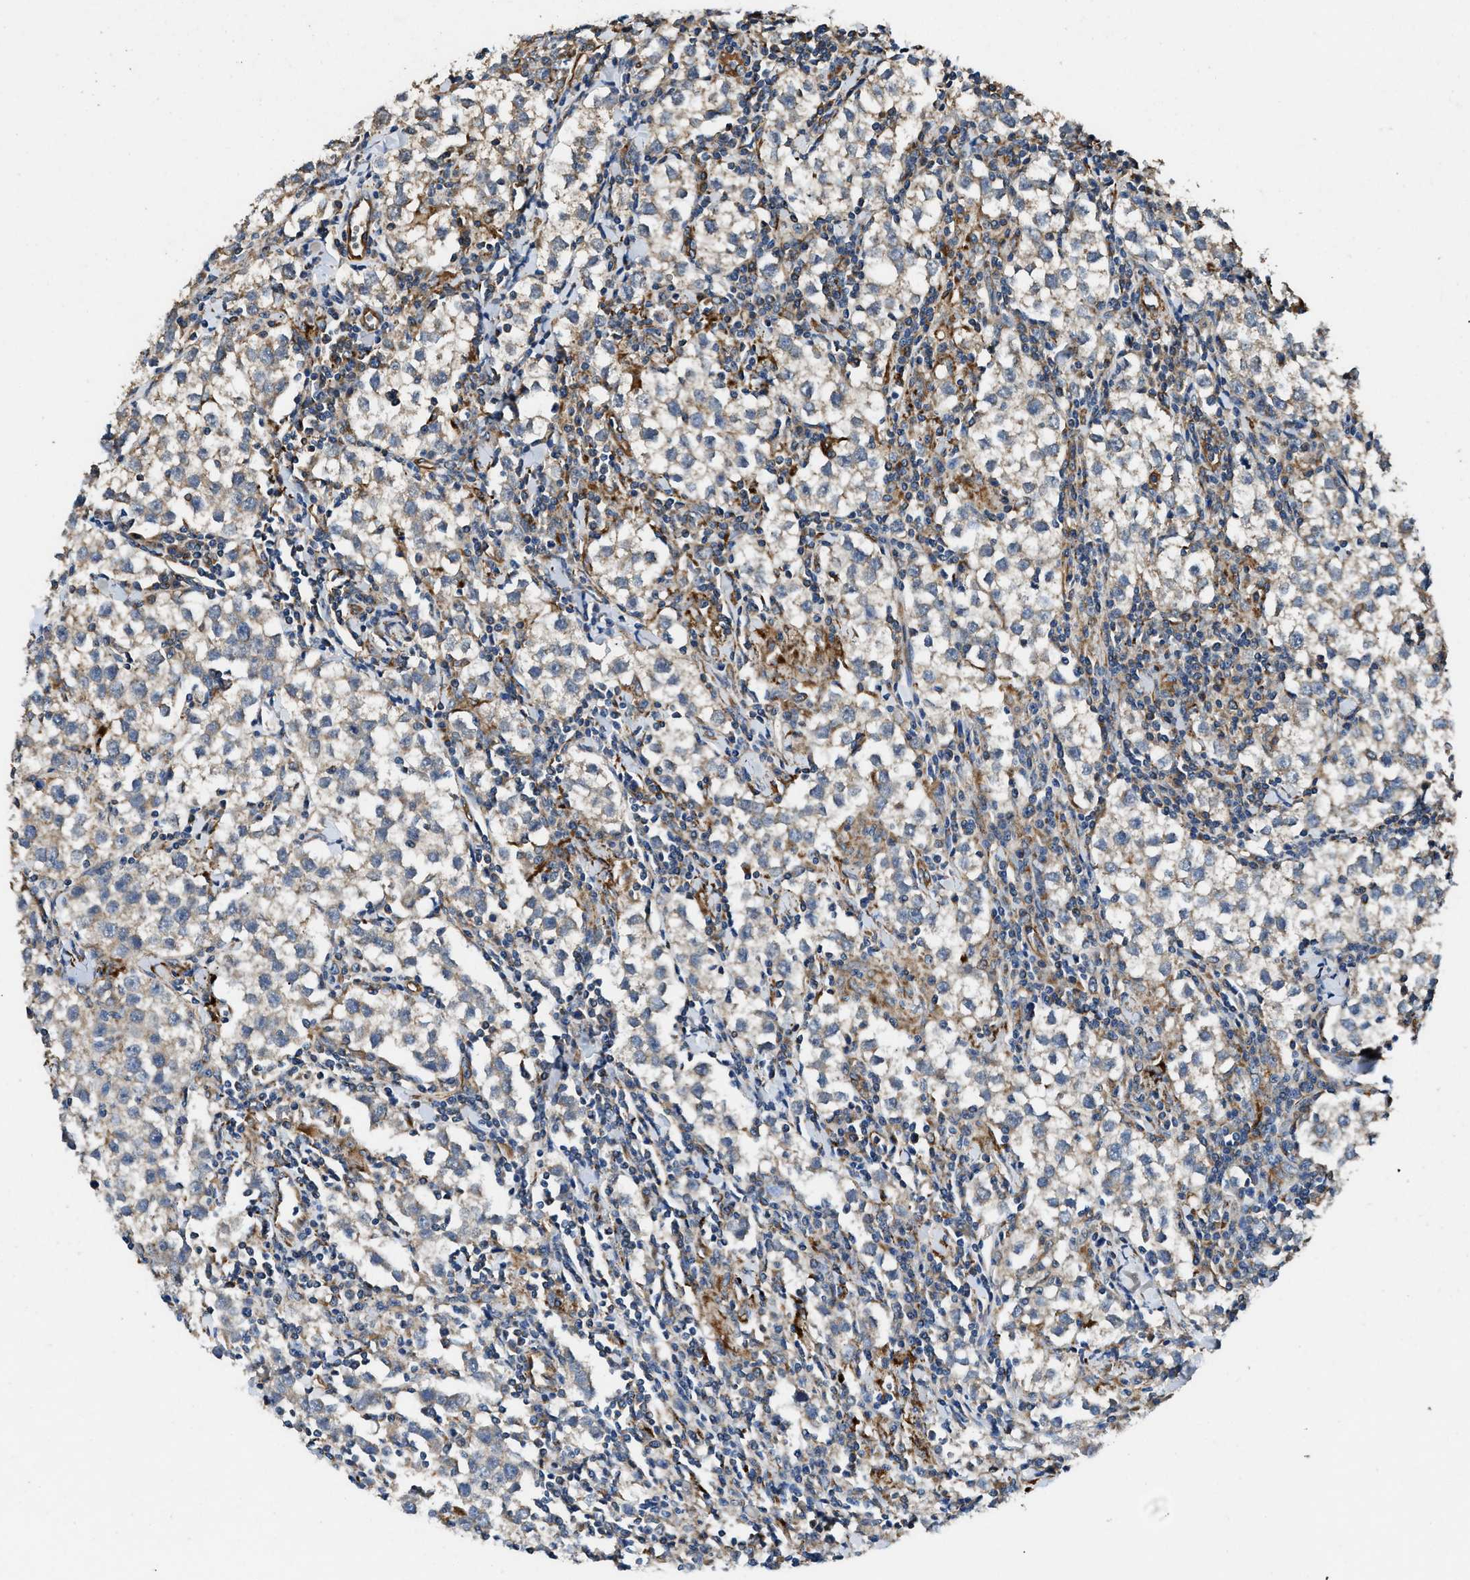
{"staining": {"intensity": "weak", "quantity": "<25%", "location": "cytoplasmic/membranous"}, "tissue": "testis cancer", "cell_type": "Tumor cells", "image_type": "cancer", "snomed": [{"axis": "morphology", "description": "Seminoma, NOS"}, {"axis": "morphology", "description": "Carcinoma, Embryonal, NOS"}, {"axis": "topography", "description": "Testis"}], "caption": "DAB (3,3'-diaminobenzidine) immunohistochemical staining of testis seminoma reveals no significant staining in tumor cells. (Brightfield microscopy of DAB (3,3'-diaminobenzidine) immunohistochemistry at high magnification).", "gene": "CDK15", "patient": {"sex": "male", "age": 36}}